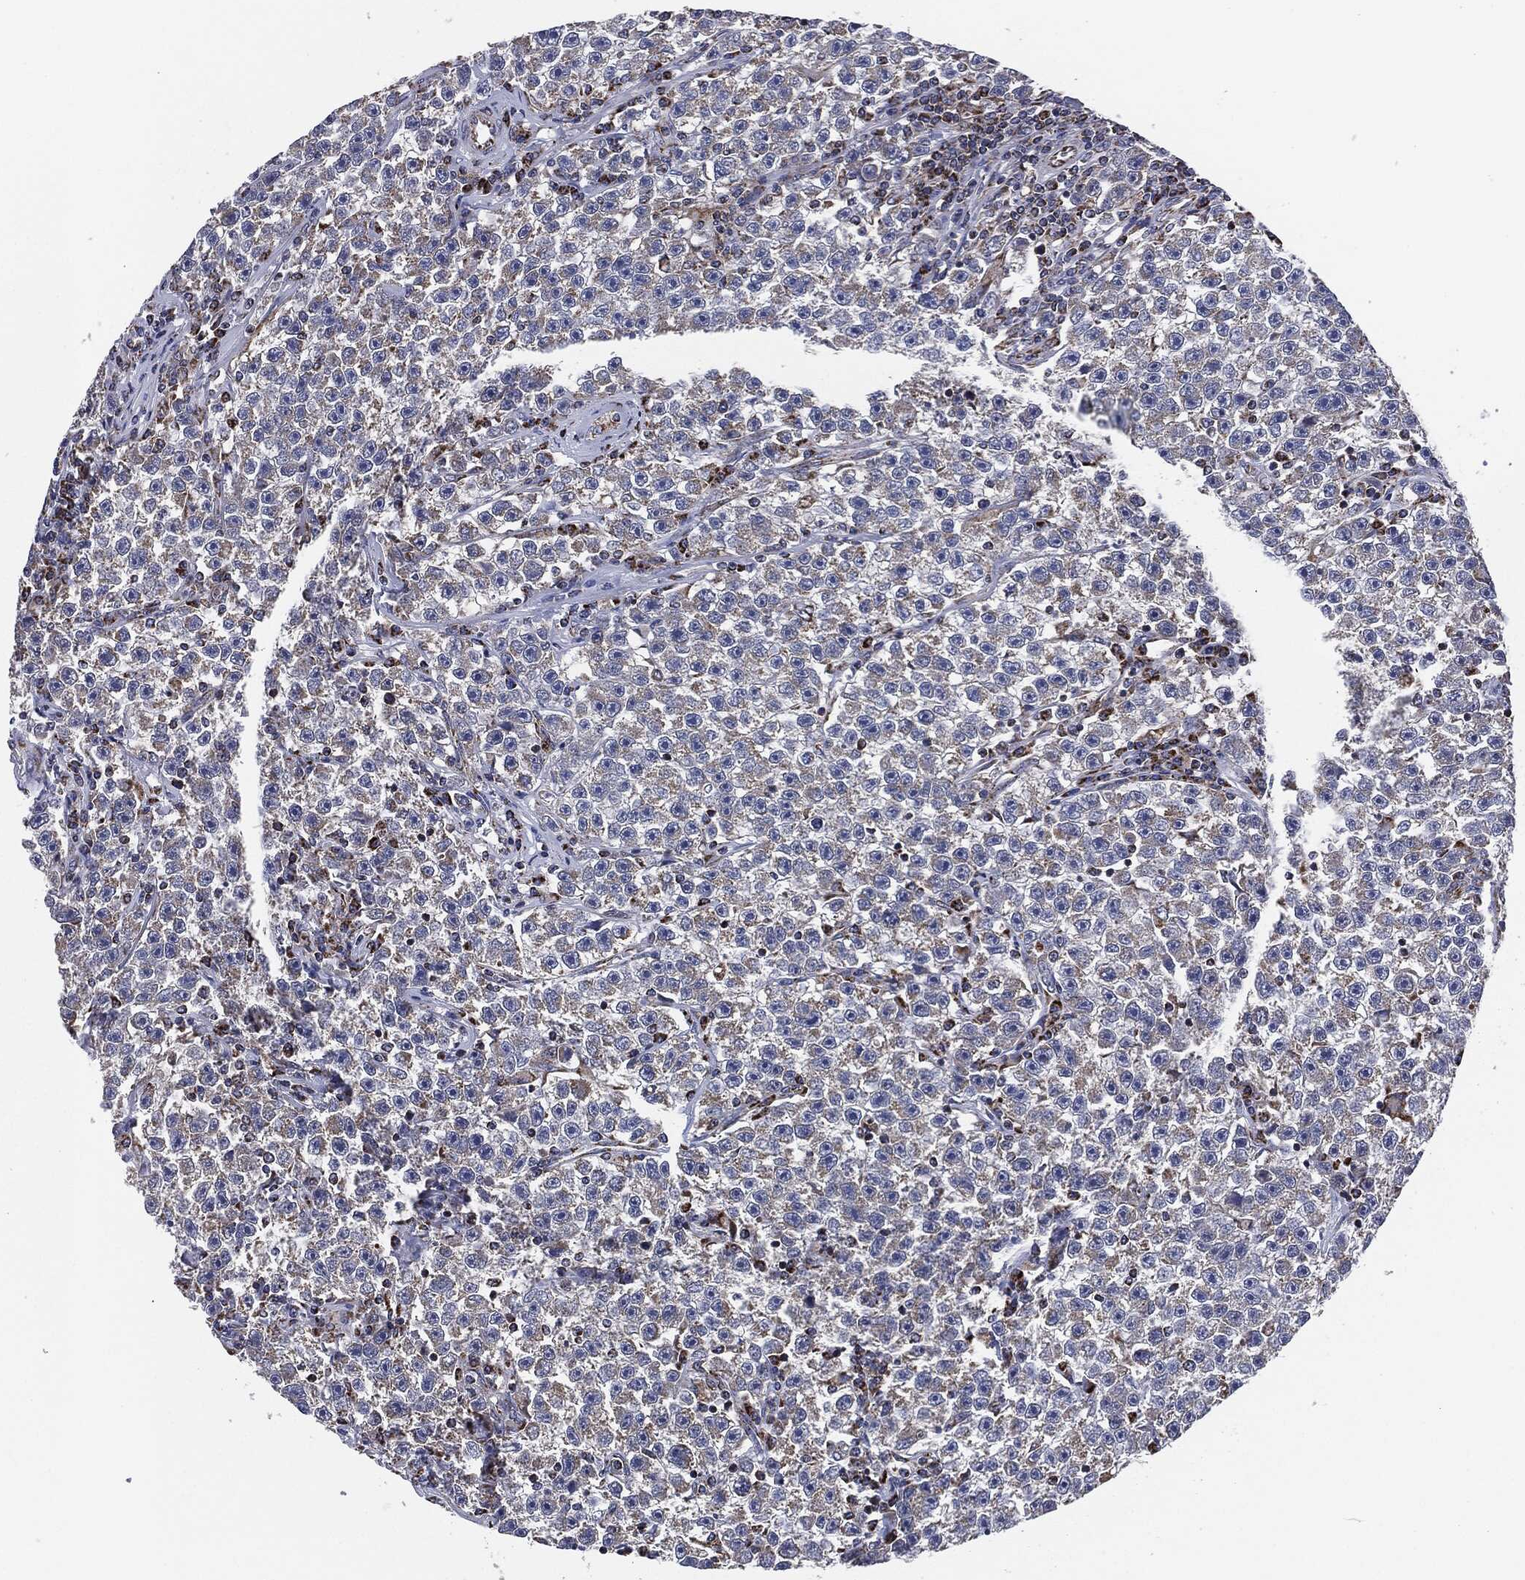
{"staining": {"intensity": "weak", "quantity": "25%-75%", "location": "cytoplasmic/membranous"}, "tissue": "testis cancer", "cell_type": "Tumor cells", "image_type": "cancer", "snomed": [{"axis": "morphology", "description": "Seminoma, NOS"}, {"axis": "topography", "description": "Testis"}], "caption": "A brown stain shows weak cytoplasmic/membranous expression of a protein in human testis cancer (seminoma) tumor cells. (Stains: DAB in brown, nuclei in blue, Microscopy: brightfield microscopy at high magnification).", "gene": "NDUFV2", "patient": {"sex": "male", "age": 22}}